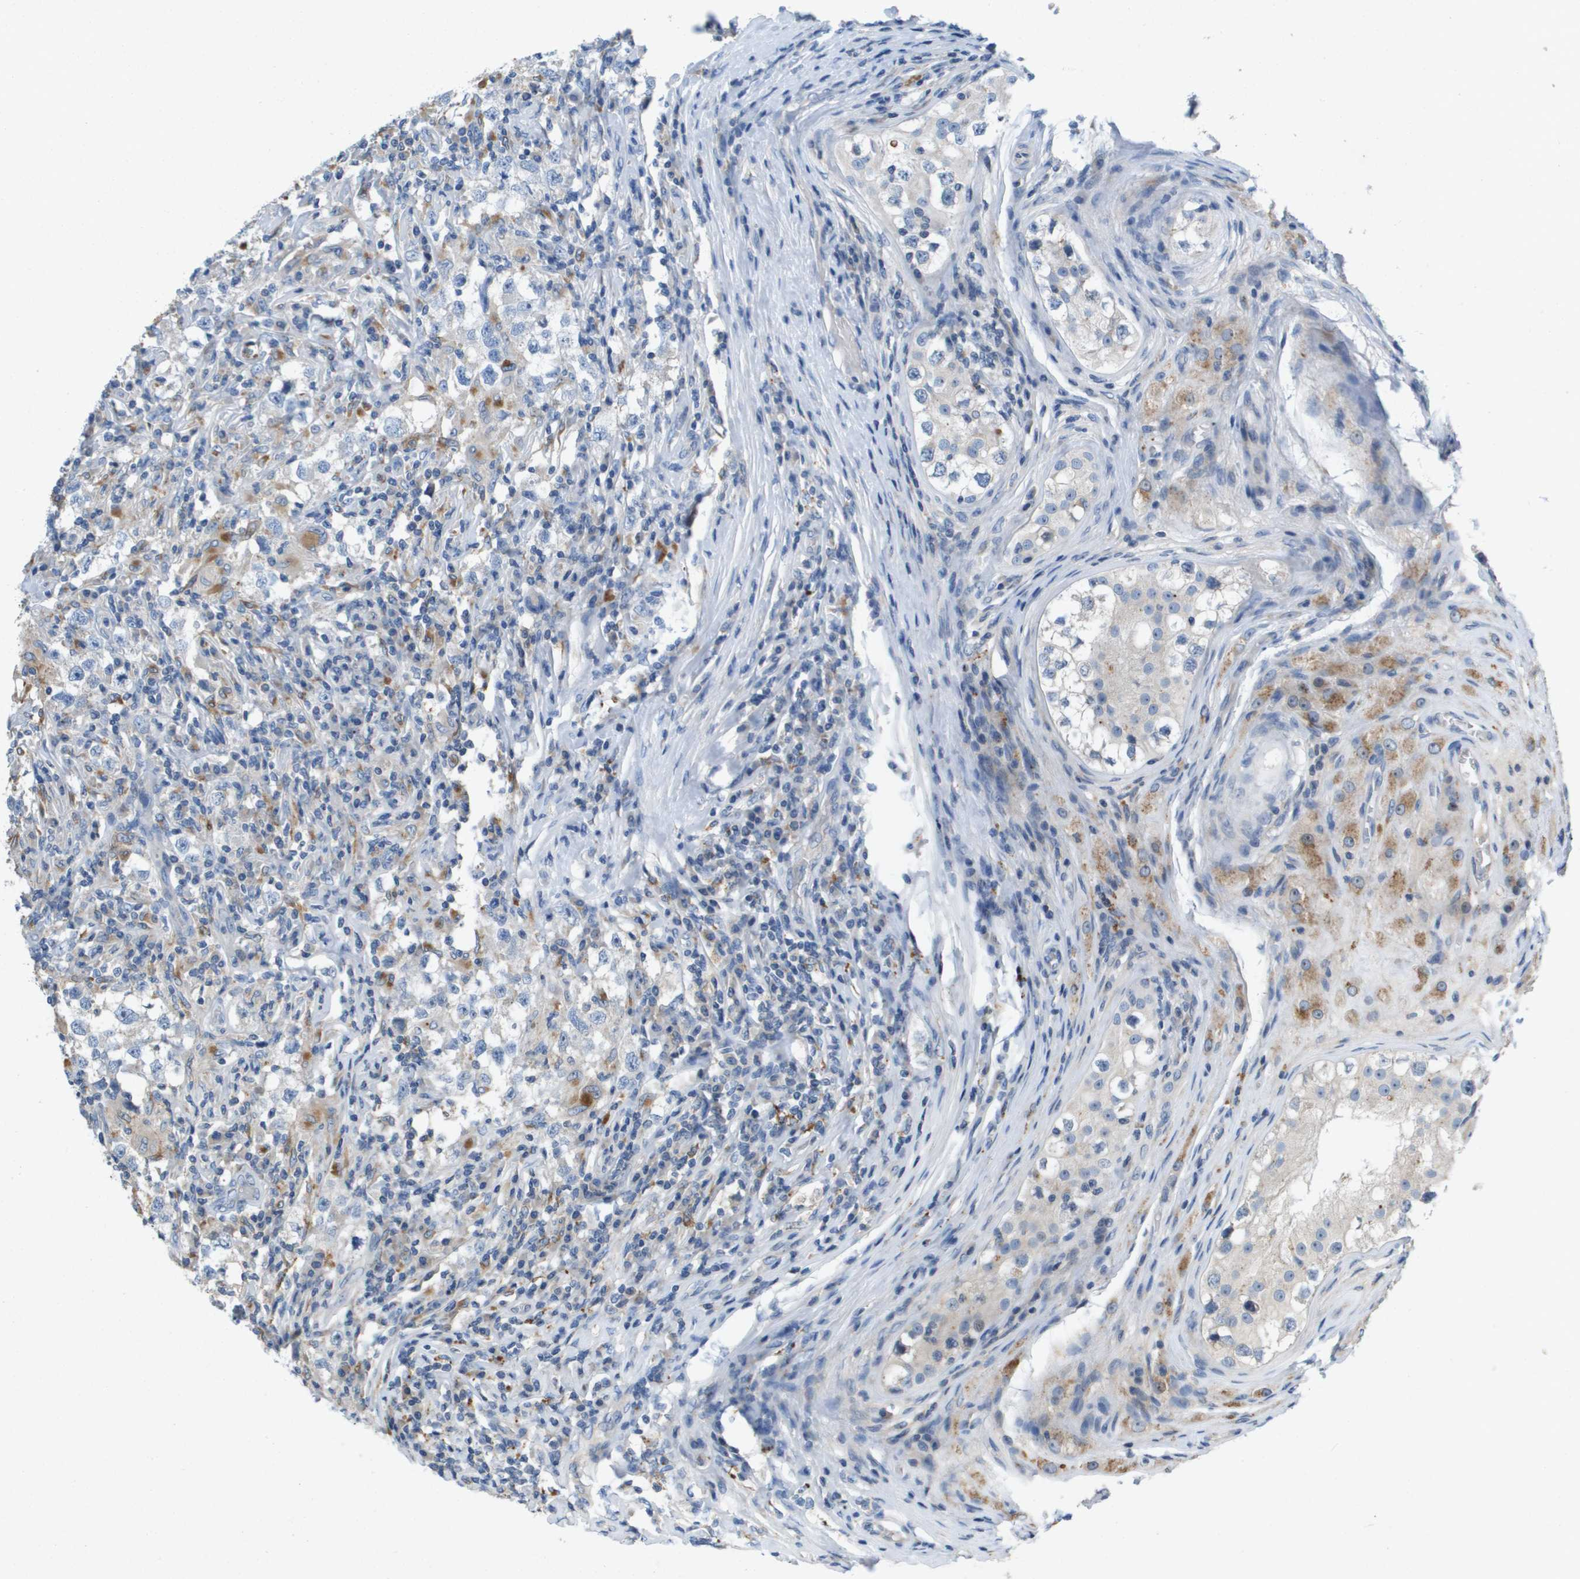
{"staining": {"intensity": "negative", "quantity": "none", "location": "none"}, "tissue": "testis cancer", "cell_type": "Tumor cells", "image_type": "cancer", "snomed": [{"axis": "morphology", "description": "Carcinoma, Embryonal, NOS"}, {"axis": "topography", "description": "Testis"}], "caption": "High power microscopy micrograph of an immunohistochemistry micrograph of embryonal carcinoma (testis), revealing no significant positivity in tumor cells.", "gene": "B3GNT5", "patient": {"sex": "male", "age": 21}}